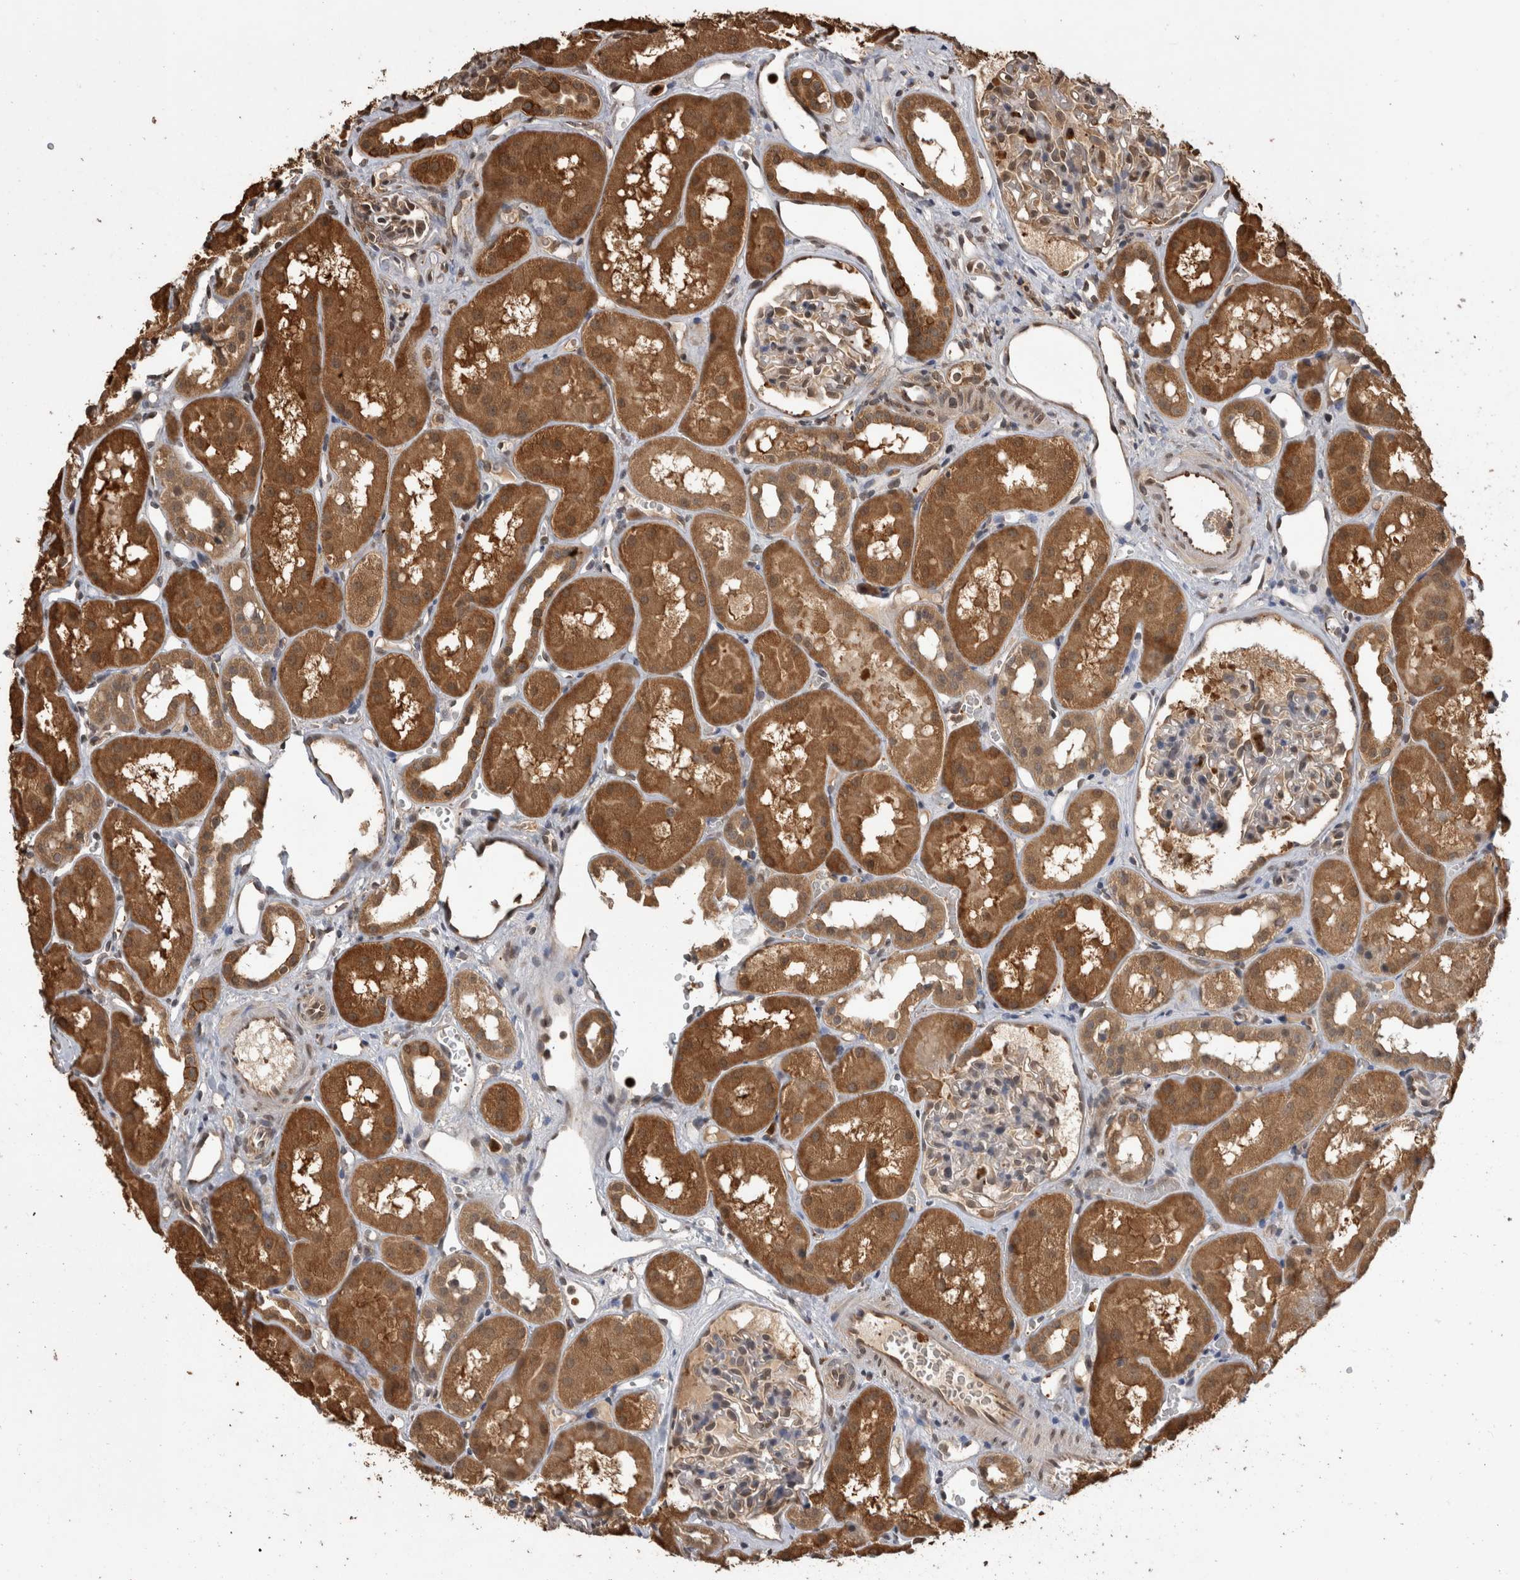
{"staining": {"intensity": "moderate", "quantity": "25%-75%", "location": "cytoplasmic/membranous,nuclear"}, "tissue": "kidney", "cell_type": "Cells in glomeruli", "image_type": "normal", "snomed": [{"axis": "morphology", "description": "Normal tissue, NOS"}, {"axis": "topography", "description": "Kidney"}], "caption": "A brown stain highlights moderate cytoplasmic/membranous,nuclear staining of a protein in cells in glomeruli of normal kidney. Using DAB (brown) and hematoxylin (blue) stains, captured at high magnification using brightfield microscopy.", "gene": "PAK4", "patient": {"sex": "male", "age": 16}}